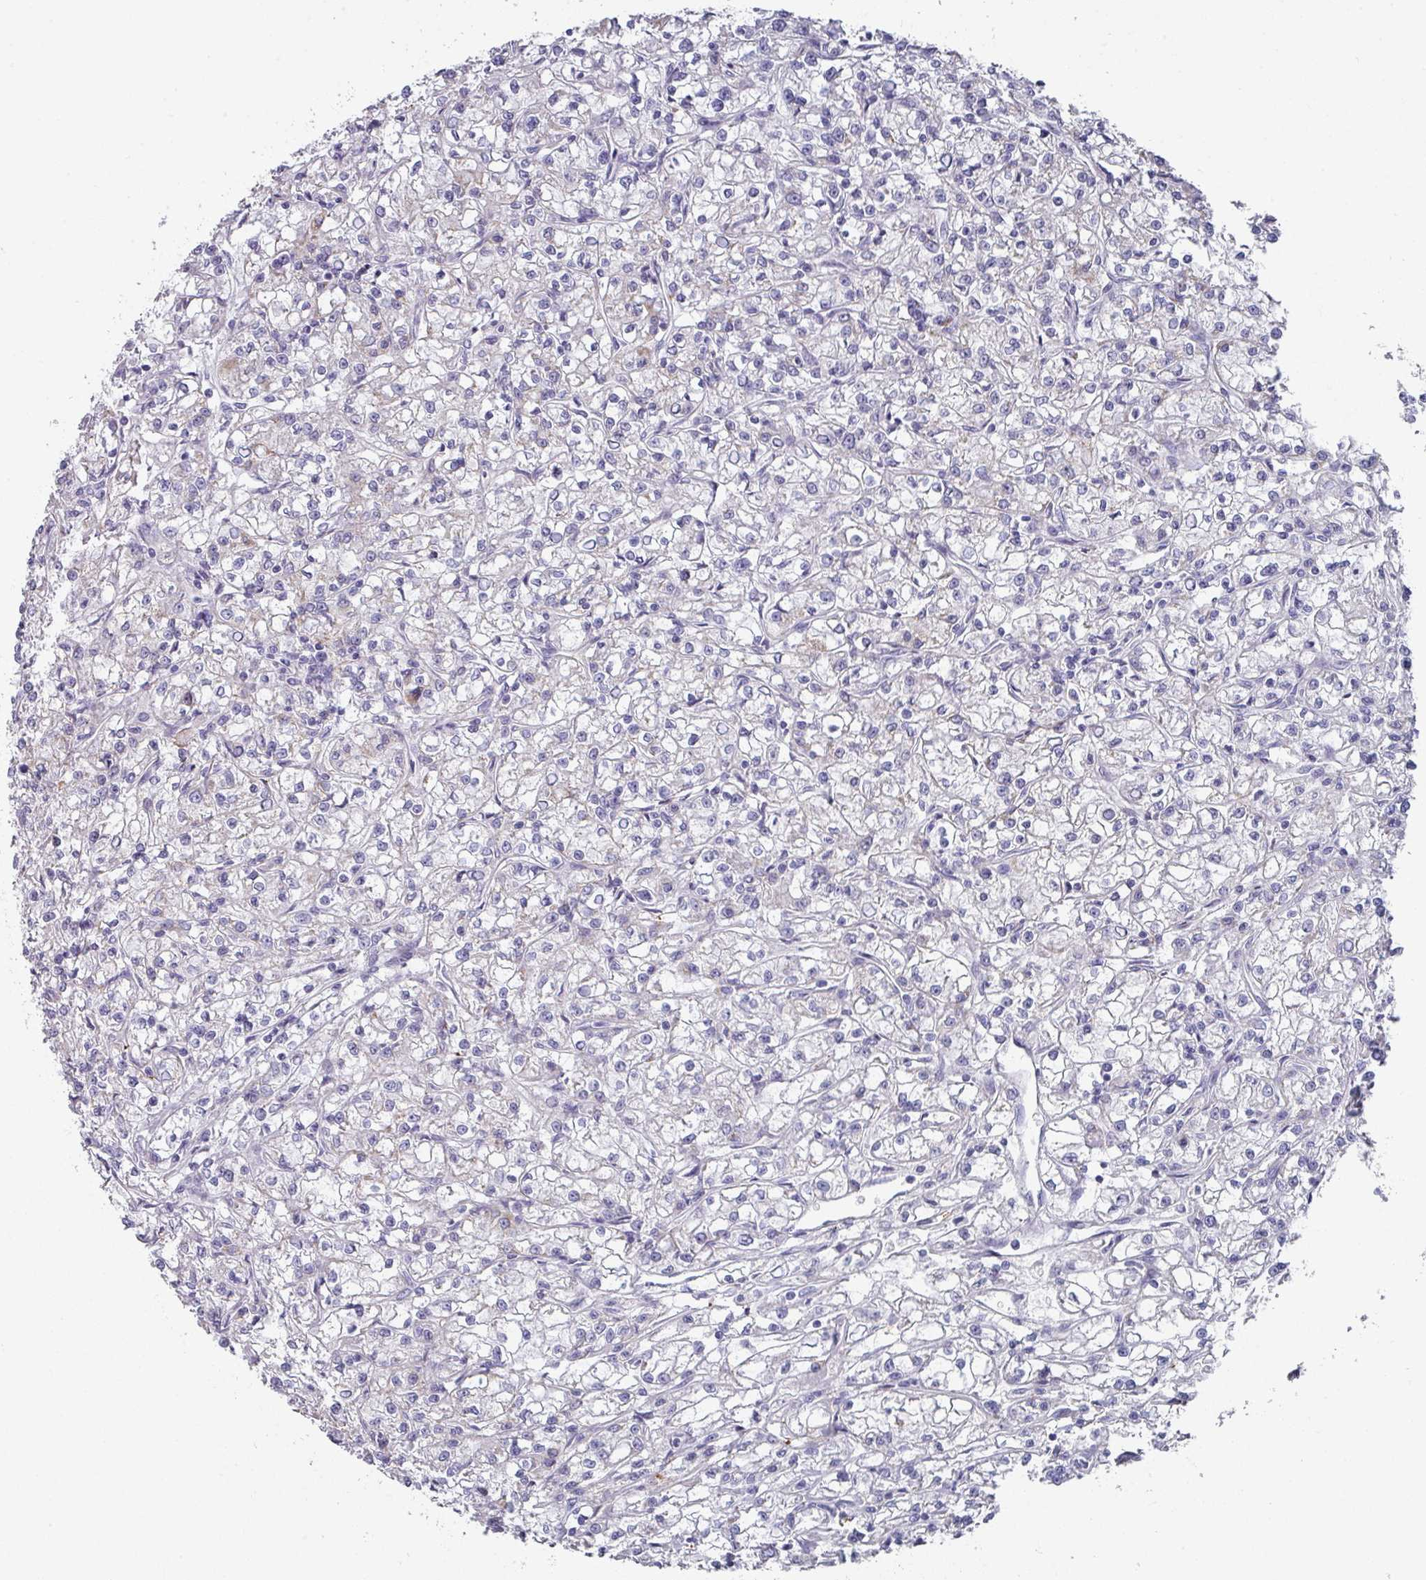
{"staining": {"intensity": "negative", "quantity": "none", "location": "none"}, "tissue": "renal cancer", "cell_type": "Tumor cells", "image_type": "cancer", "snomed": [{"axis": "morphology", "description": "Adenocarcinoma, NOS"}, {"axis": "topography", "description": "Kidney"}], "caption": "This micrograph is of renal adenocarcinoma stained with immunohistochemistry (IHC) to label a protein in brown with the nuclei are counter-stained blue. There is no positivity in tumor cells.", "gene": "DEFB115", "patient": {"sex": "female", "age": 59}}